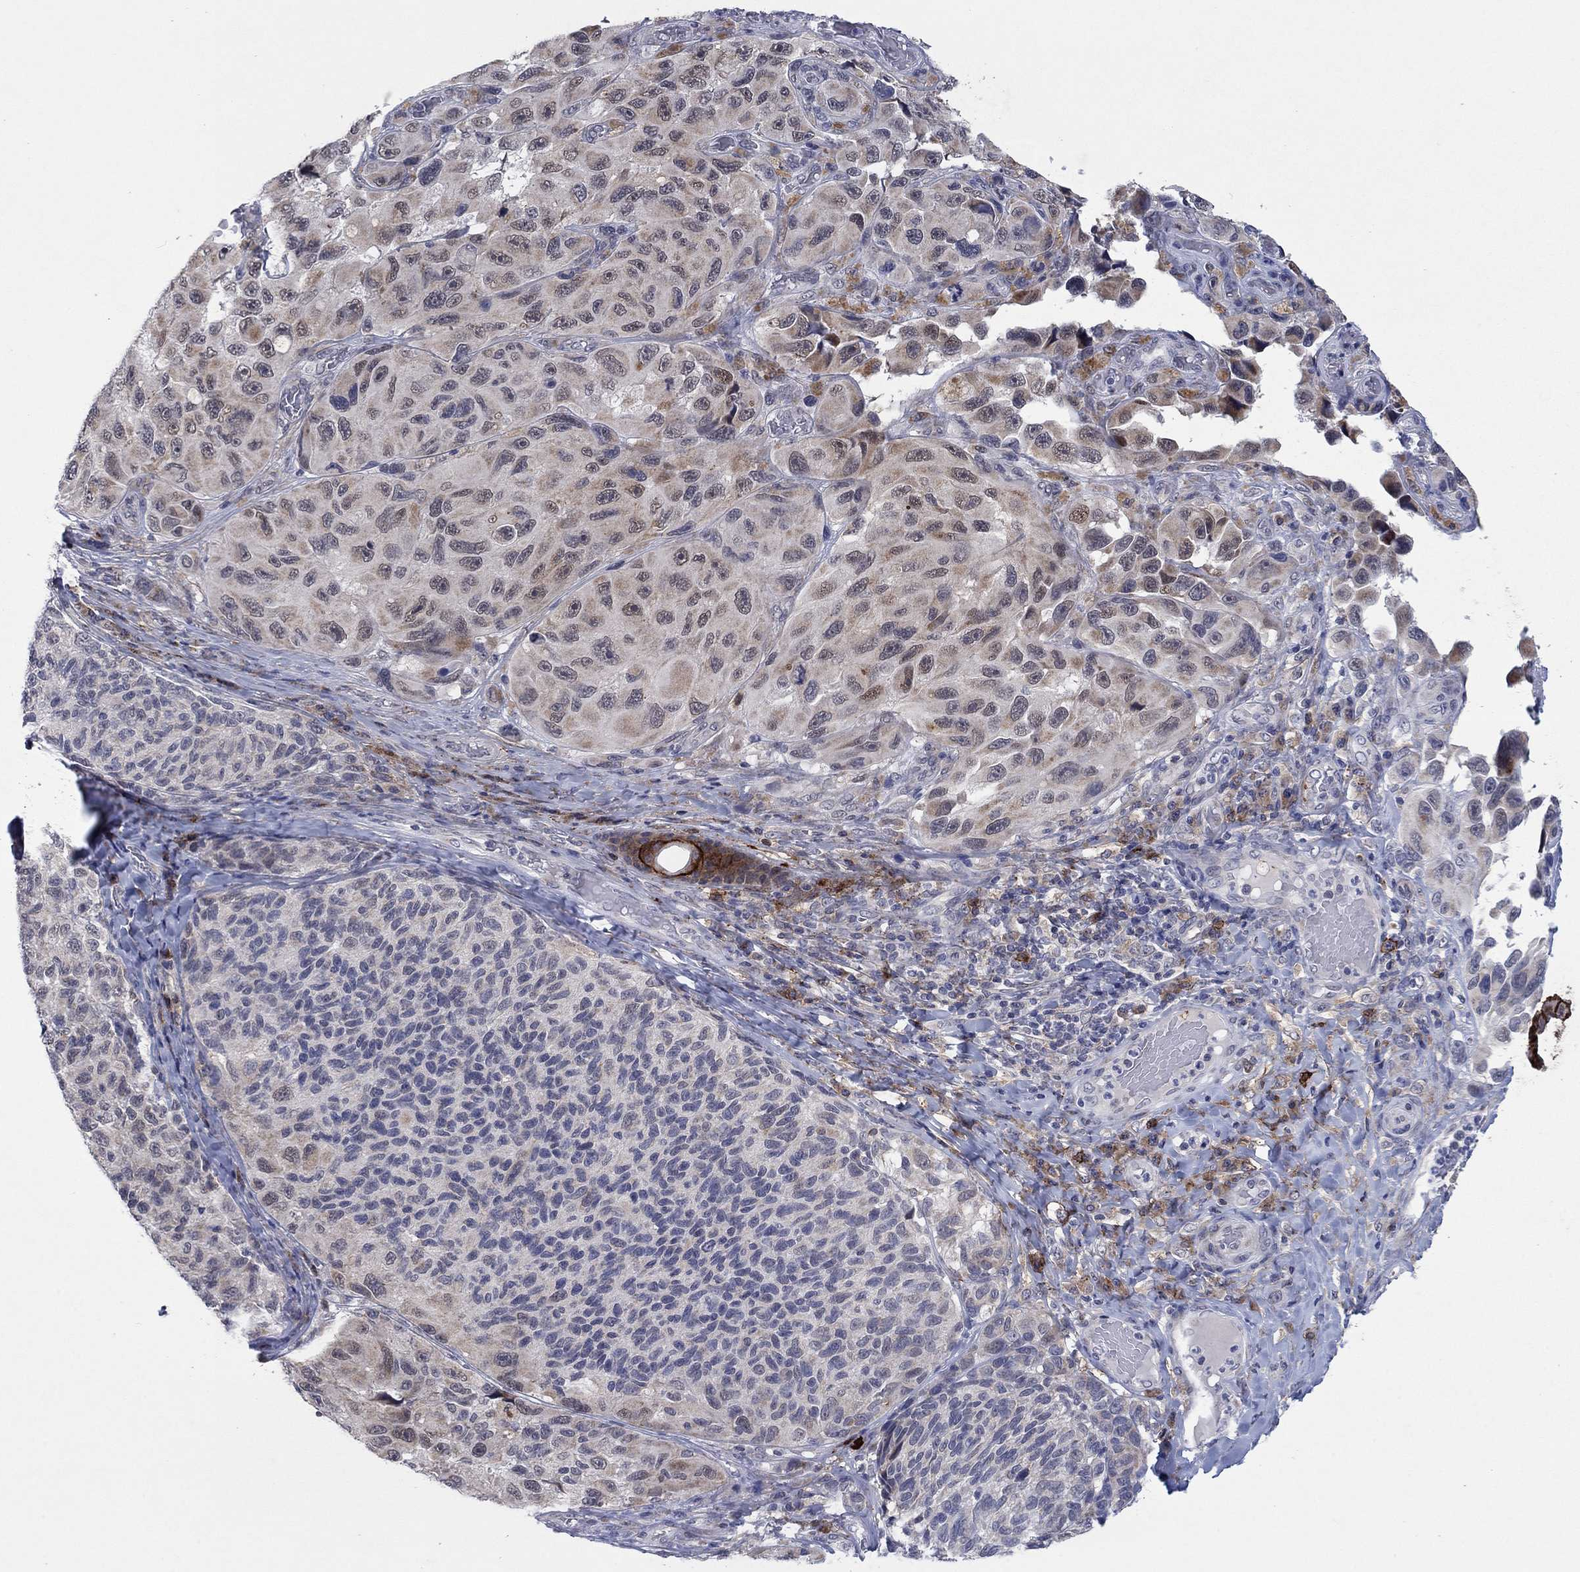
{"staining": {"intensity": "weak", "quantity": "<25%", "location": "cytoplasmic/membranous,nuclear"}, "tissue": "melanoma", "cell_type": "Tumor cells", "image_type": "cancer", "snomed": [{"axis": "morphology", "description": "Malignant melanoma, NOS"}, {"axis": "topography", "description": "Skin"}], "caption": "DAB immunohistochemical staining of human malignant melanoma displays no significant expression in tumor cells. Brightfield microscopy of IHC stained with DAB (3,3'-diaminobenzidine) (brown) and hematoxylin (blue), captured at high magnification.", "gene": "SDC1", "patient": {"sex": "female", "age": 73}}